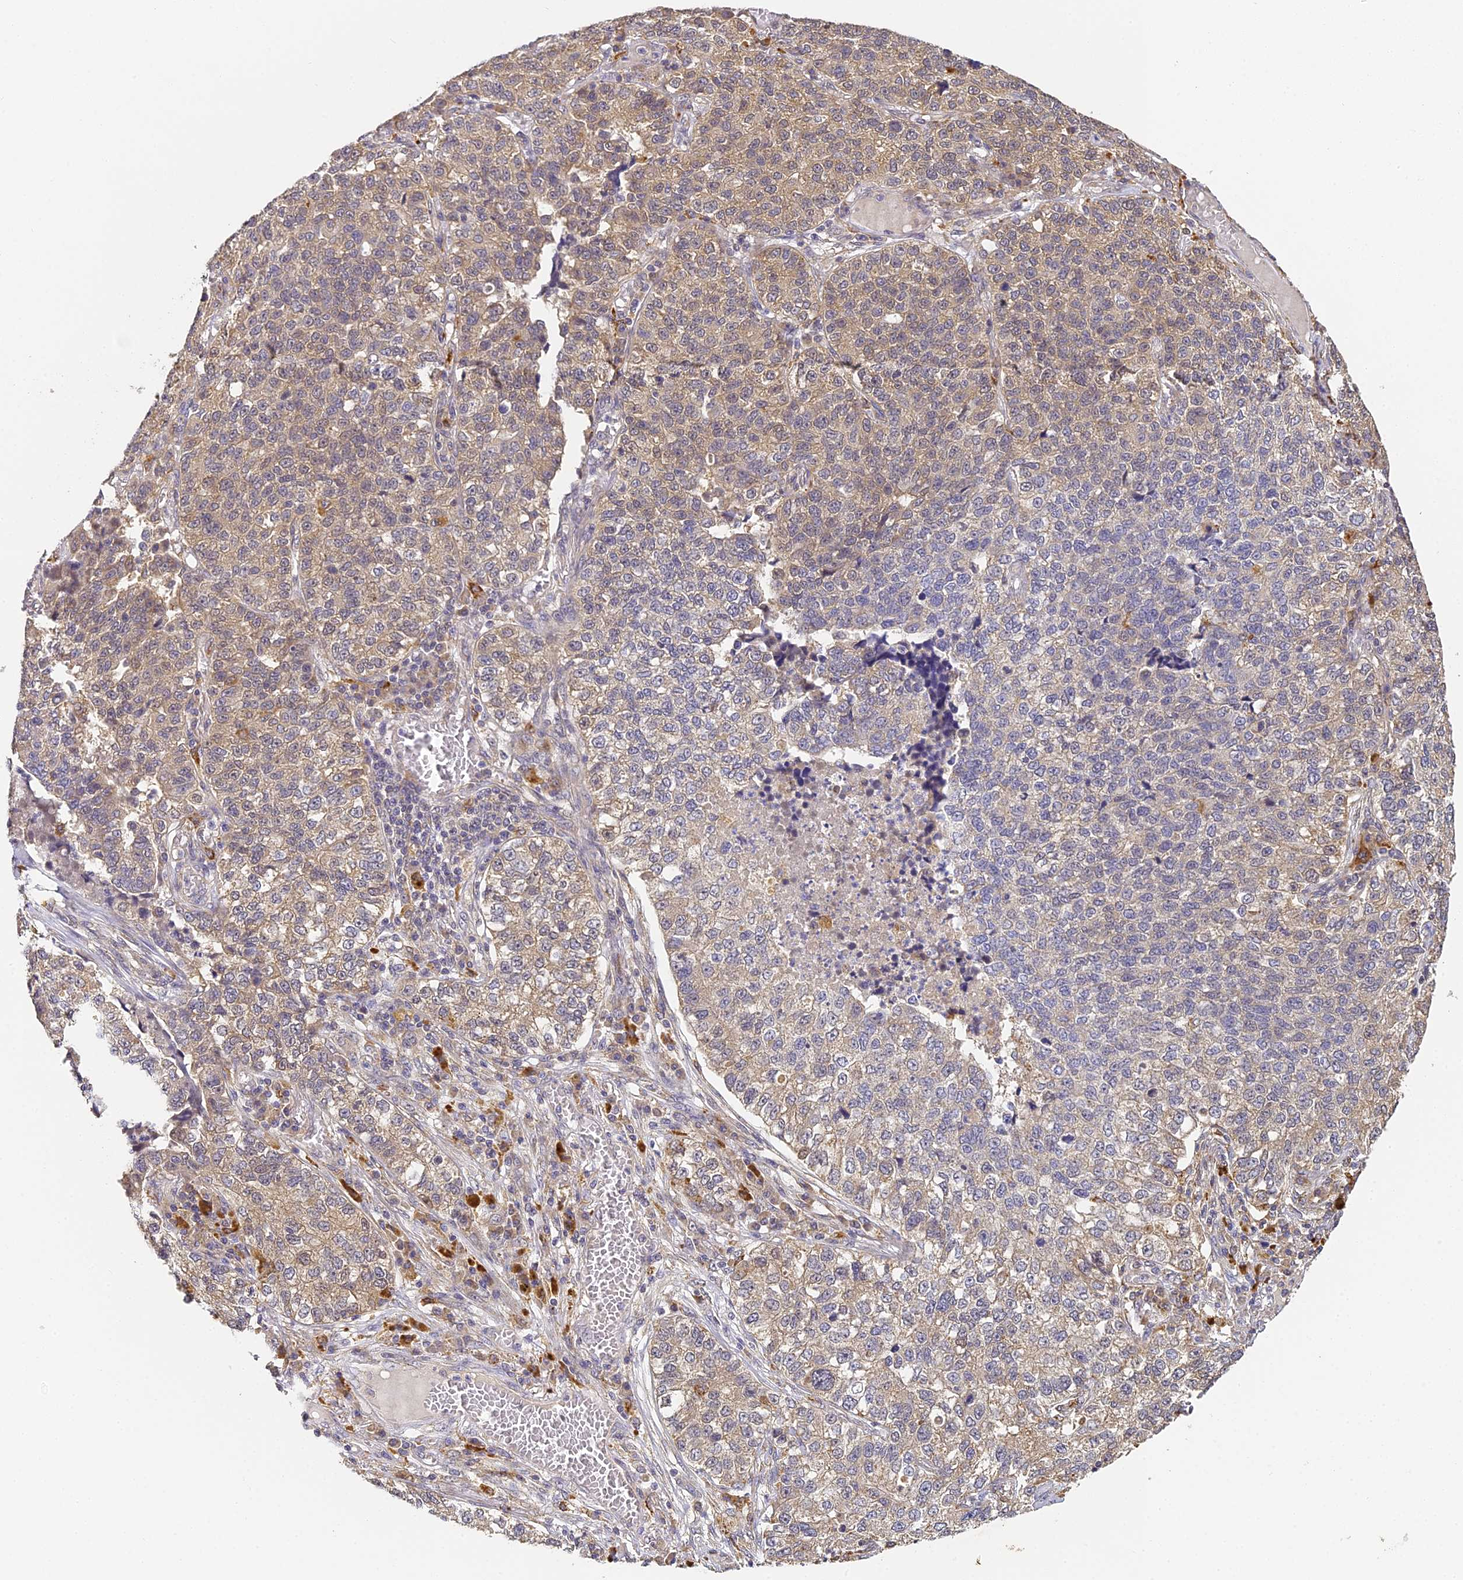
{"staining": {"intensity": "moderate", "quantity": "25%-75%", "location": "cytoplasmic/membranous"}, "tissue": "lung cancer", "cell_type": "Tumor cells", "image_type": "cancer", "snomed": [{"axis": "morphology", "description": "Adenocarcinoma, NOS"}, {"axis": "topography", "description": "Lung"}], "caption": "Immunohistochemistry staining of lung cancer (adenocarcinoma), which shows medium levels of moderate cytoplasmic/membranous staining in about 25%-75% of tumor cells indicating moderate cytoplasmic/membranous protein expression. The staining was performed using DAB (3,3'-diaminobenzidine) (brown) for protein detection and nuclei were counterstained in hematoxylin (blue).", "gene": "YAE1", "patient": {"sex": "male", "age": 49}}